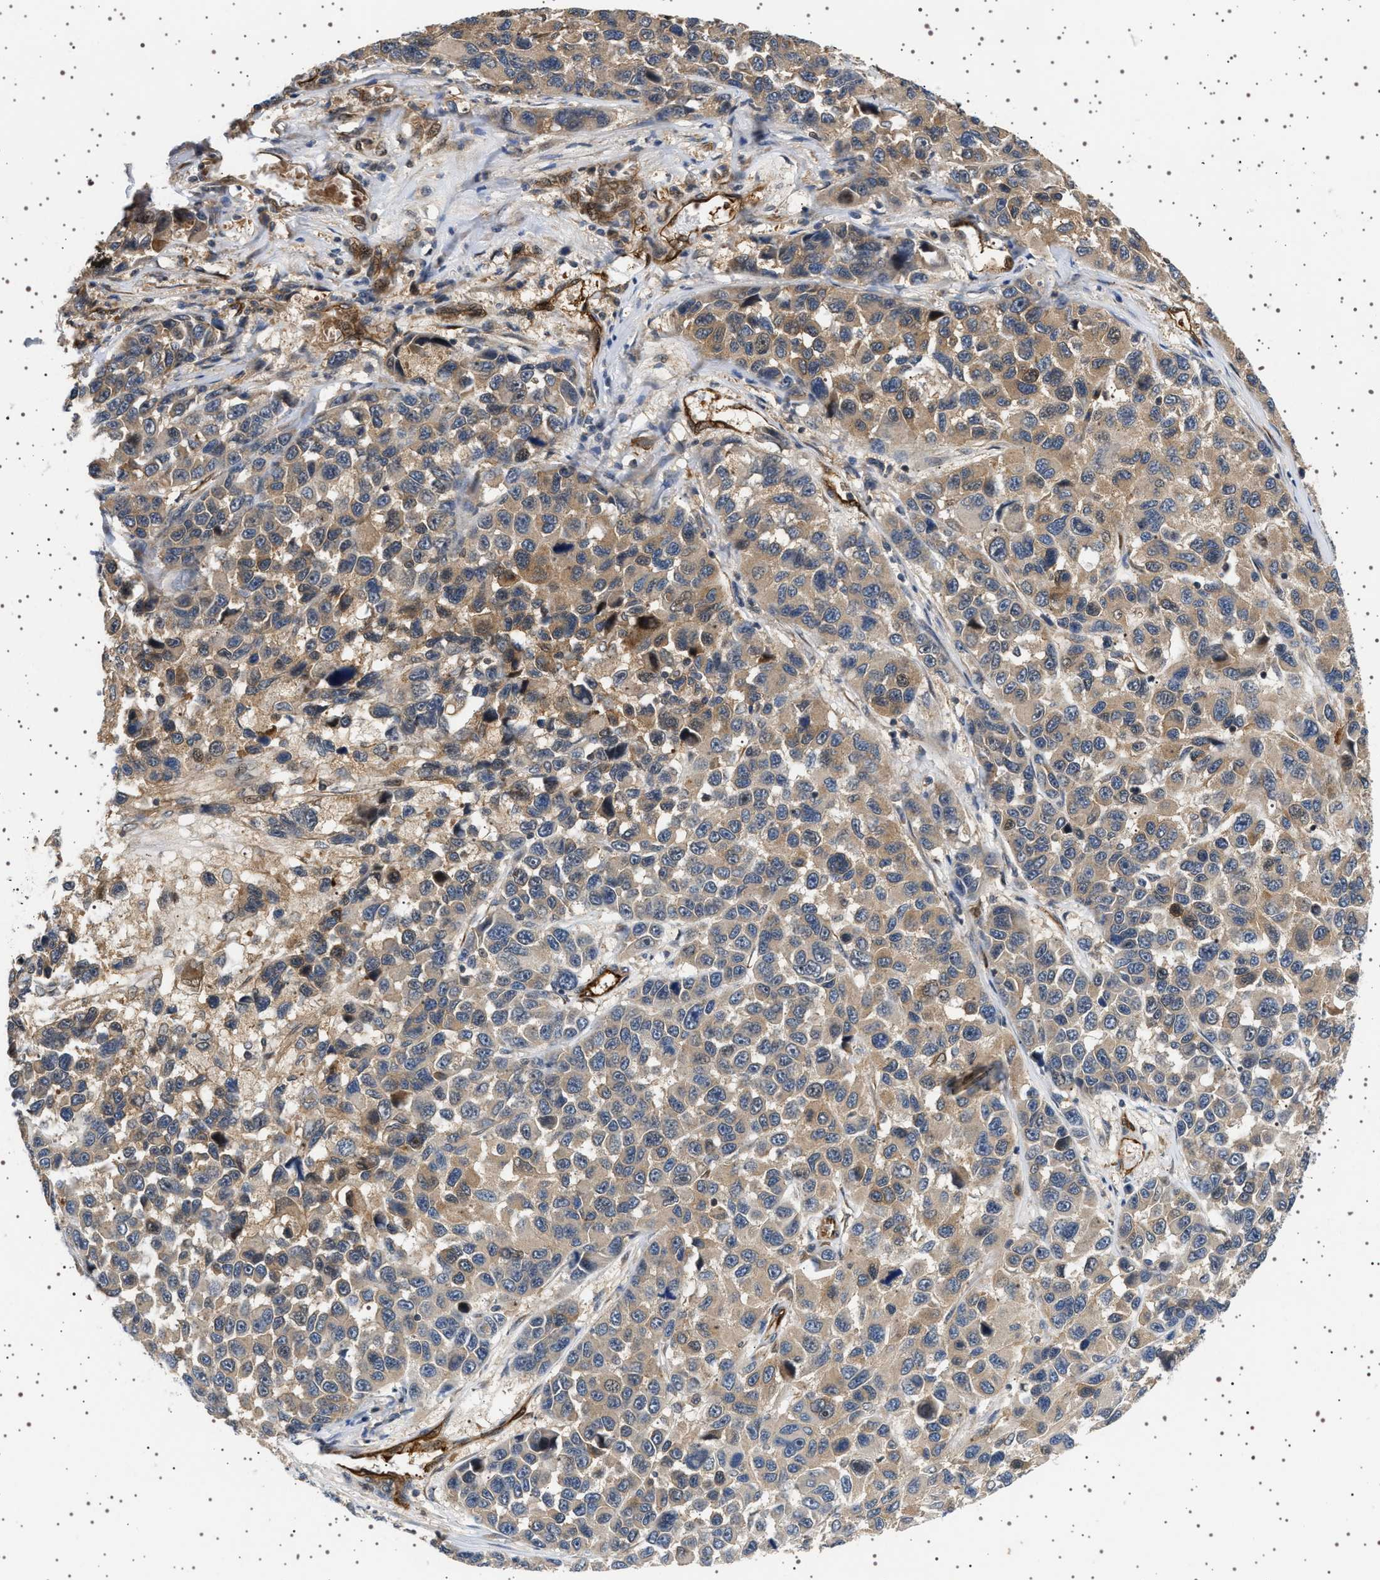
{"staining": {"intensity": "weak", "quantity": ">75%", "location": "cytoplasmic/membranous"}, "tissue": "melanoma", "cell_type": "Tumor cells", "image_type": "cancer", "snomed": [{"axis": "morphology", "description": "Malignant melanoma, NOS"}, {"axis": "topography", "description": "Skin"}], "caption": "The immunohistochemical stain highlights weak cytoplasmic/membranous positivity in tumor cells of malignant melanoma tissue. (brown staining indicates protein expression, while blue staining denotes nuclei).", "gene": "BAG3", "patient": {"sex": "male", "age": 53}}